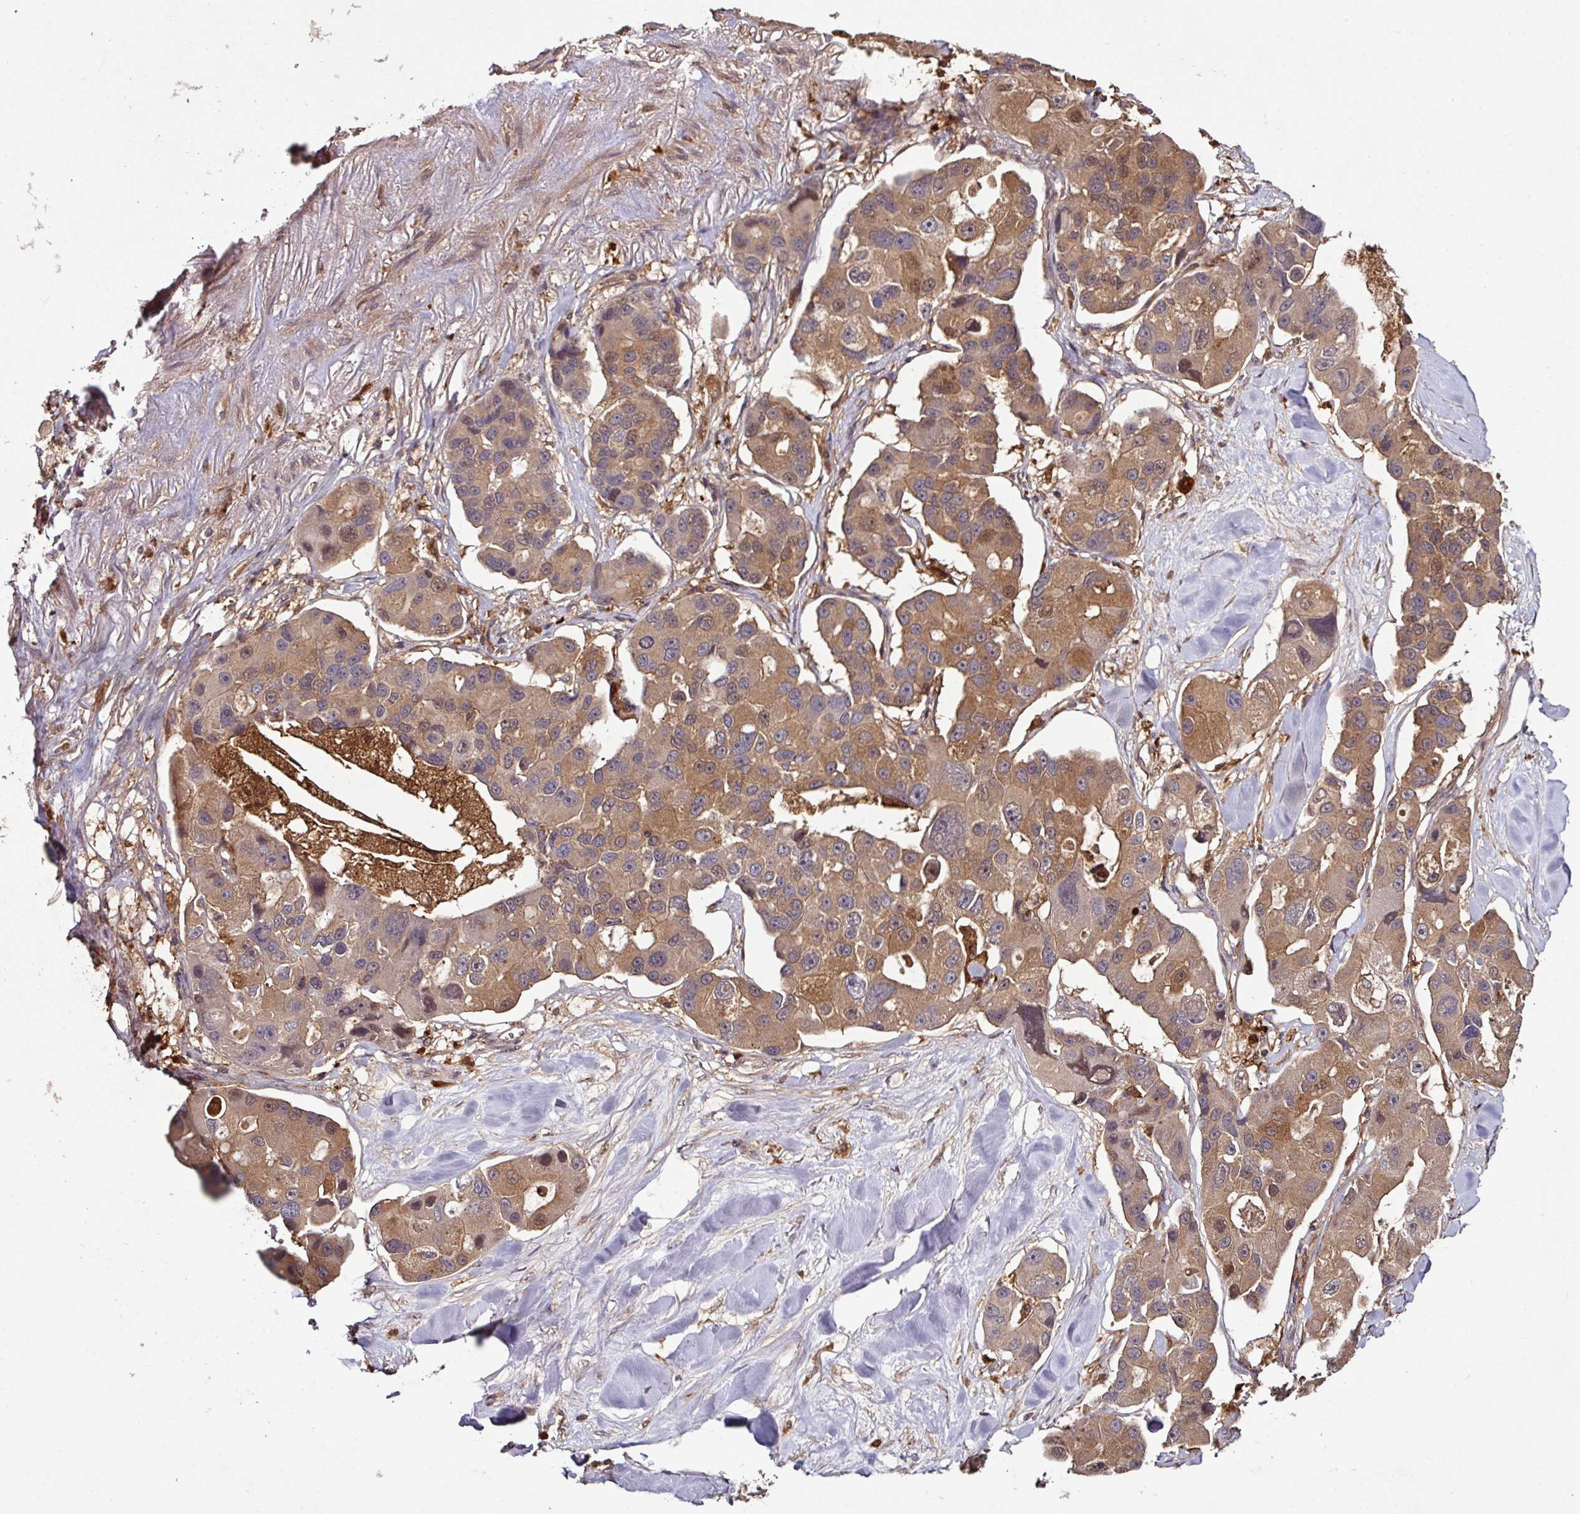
{"staining": {"intensity": "moderate", "quantity": ">75%", "location": "cytoplasmic/membranous"}, "tissue": "lung cancer", "cell_type": "Tumor cells", "image_type": "cancer", "snomed": [{"axis": "morphology", "description": "Adenocarcinoma, NOS"}, {"axis": "topography", "description": "Lung"}], "caption": "Lung cancer stained for a protein (brown) displays moderate cytoplasmic/membranous positive positivity in approximately >75% of tumor cells.", "gene": "GNPDA1", "patient": {"sex": "female", "age": 54}}